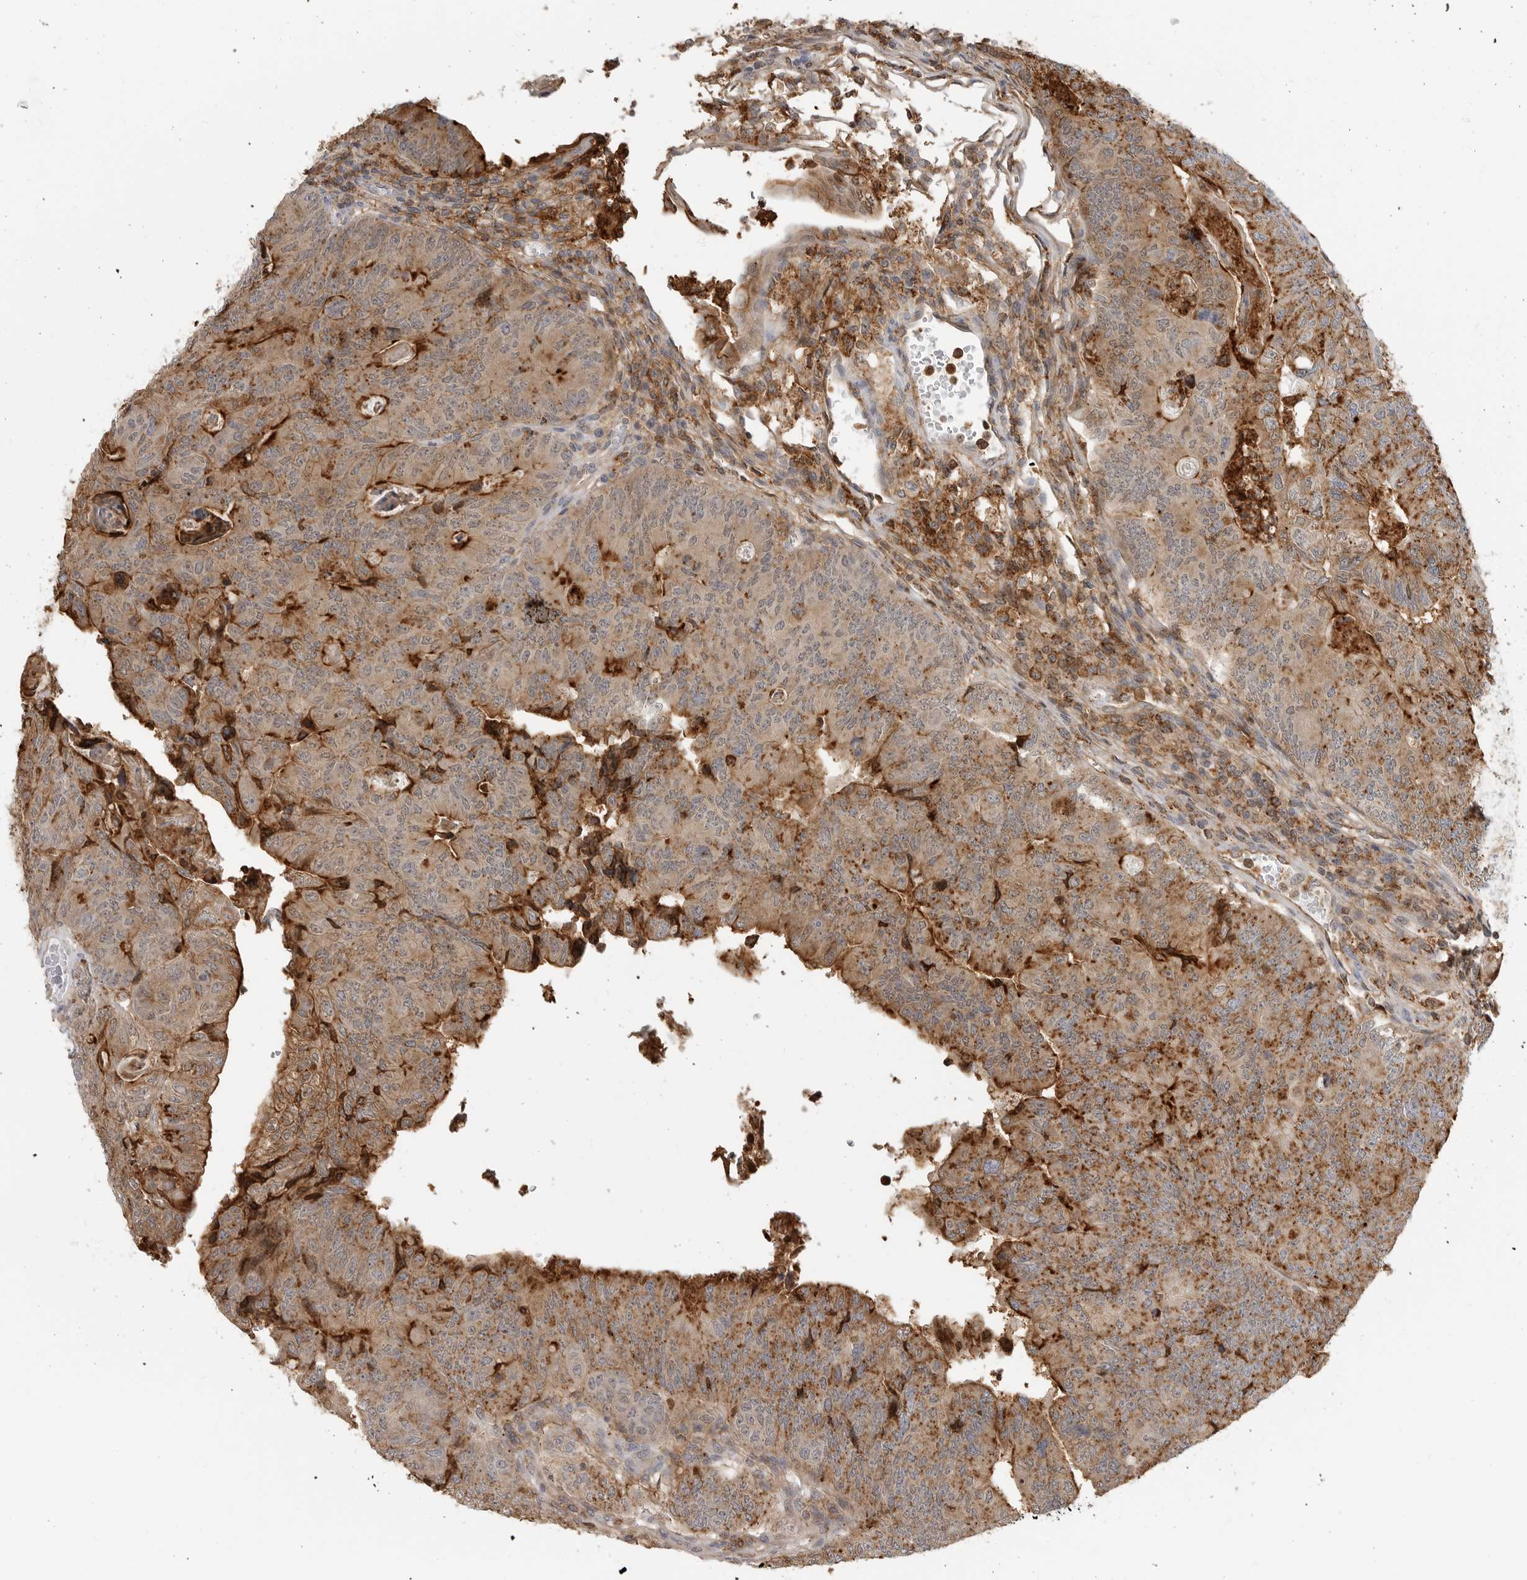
{"staining": {"intensity": "moderate", "quantity": ">75%", "location": "cytoplasmic/membranous"}, "tissue": "colorectal cancer", "cell_type": "Tumor cells", "image_type": "cancer", "snomed": [{"axis": "morphology", "description": "Adenocarcinoma, NOS"}, {"axis": "topography", "description": "Colon"}], "caption": "The image displays immunohistochemical staining of adenocarcinoma (colorectal). There is moderate cytoplasmic/membranous expression is identified in approximately >75% of tumor cells.", "gene": "ANXA11", "patient": {"sex": "female", "age": 67}}